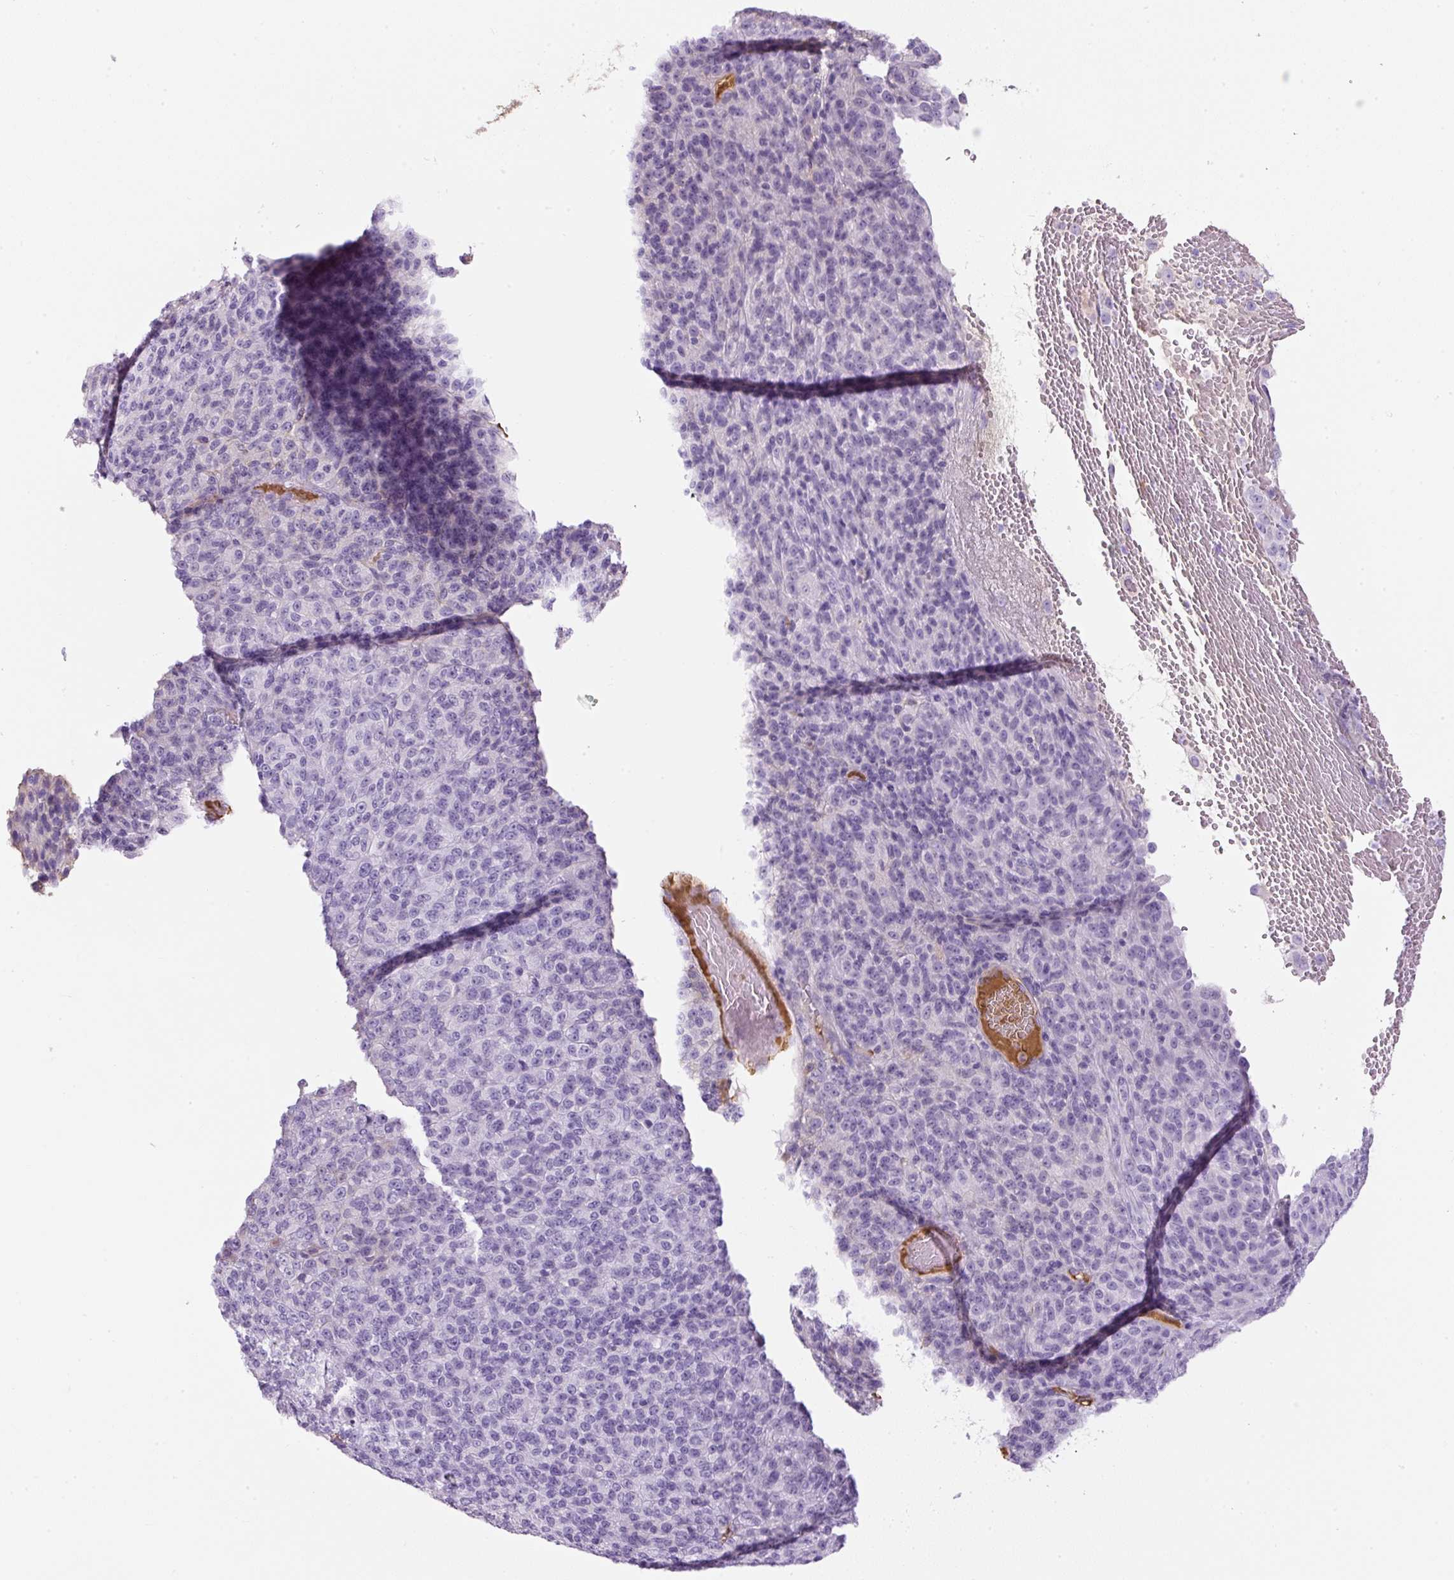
{"staining": {"intensity": "negative", "quantity": "none", "location": "none"}, "tissue": "melanoma", "cell_type": "Tumor cells", "image_type": "cancer", "snomed": [{"axis": "morphology", "description": "Malignant melanoma, Metastatic site"}, {"axis": "topography", "description": "Brain"}], "caption": "Immunohistochemical staining of melanoma exhibits no significant positivity in tumor cells.", "gene": "APOA1", "patient": {"sex": "female", "age": 56}}